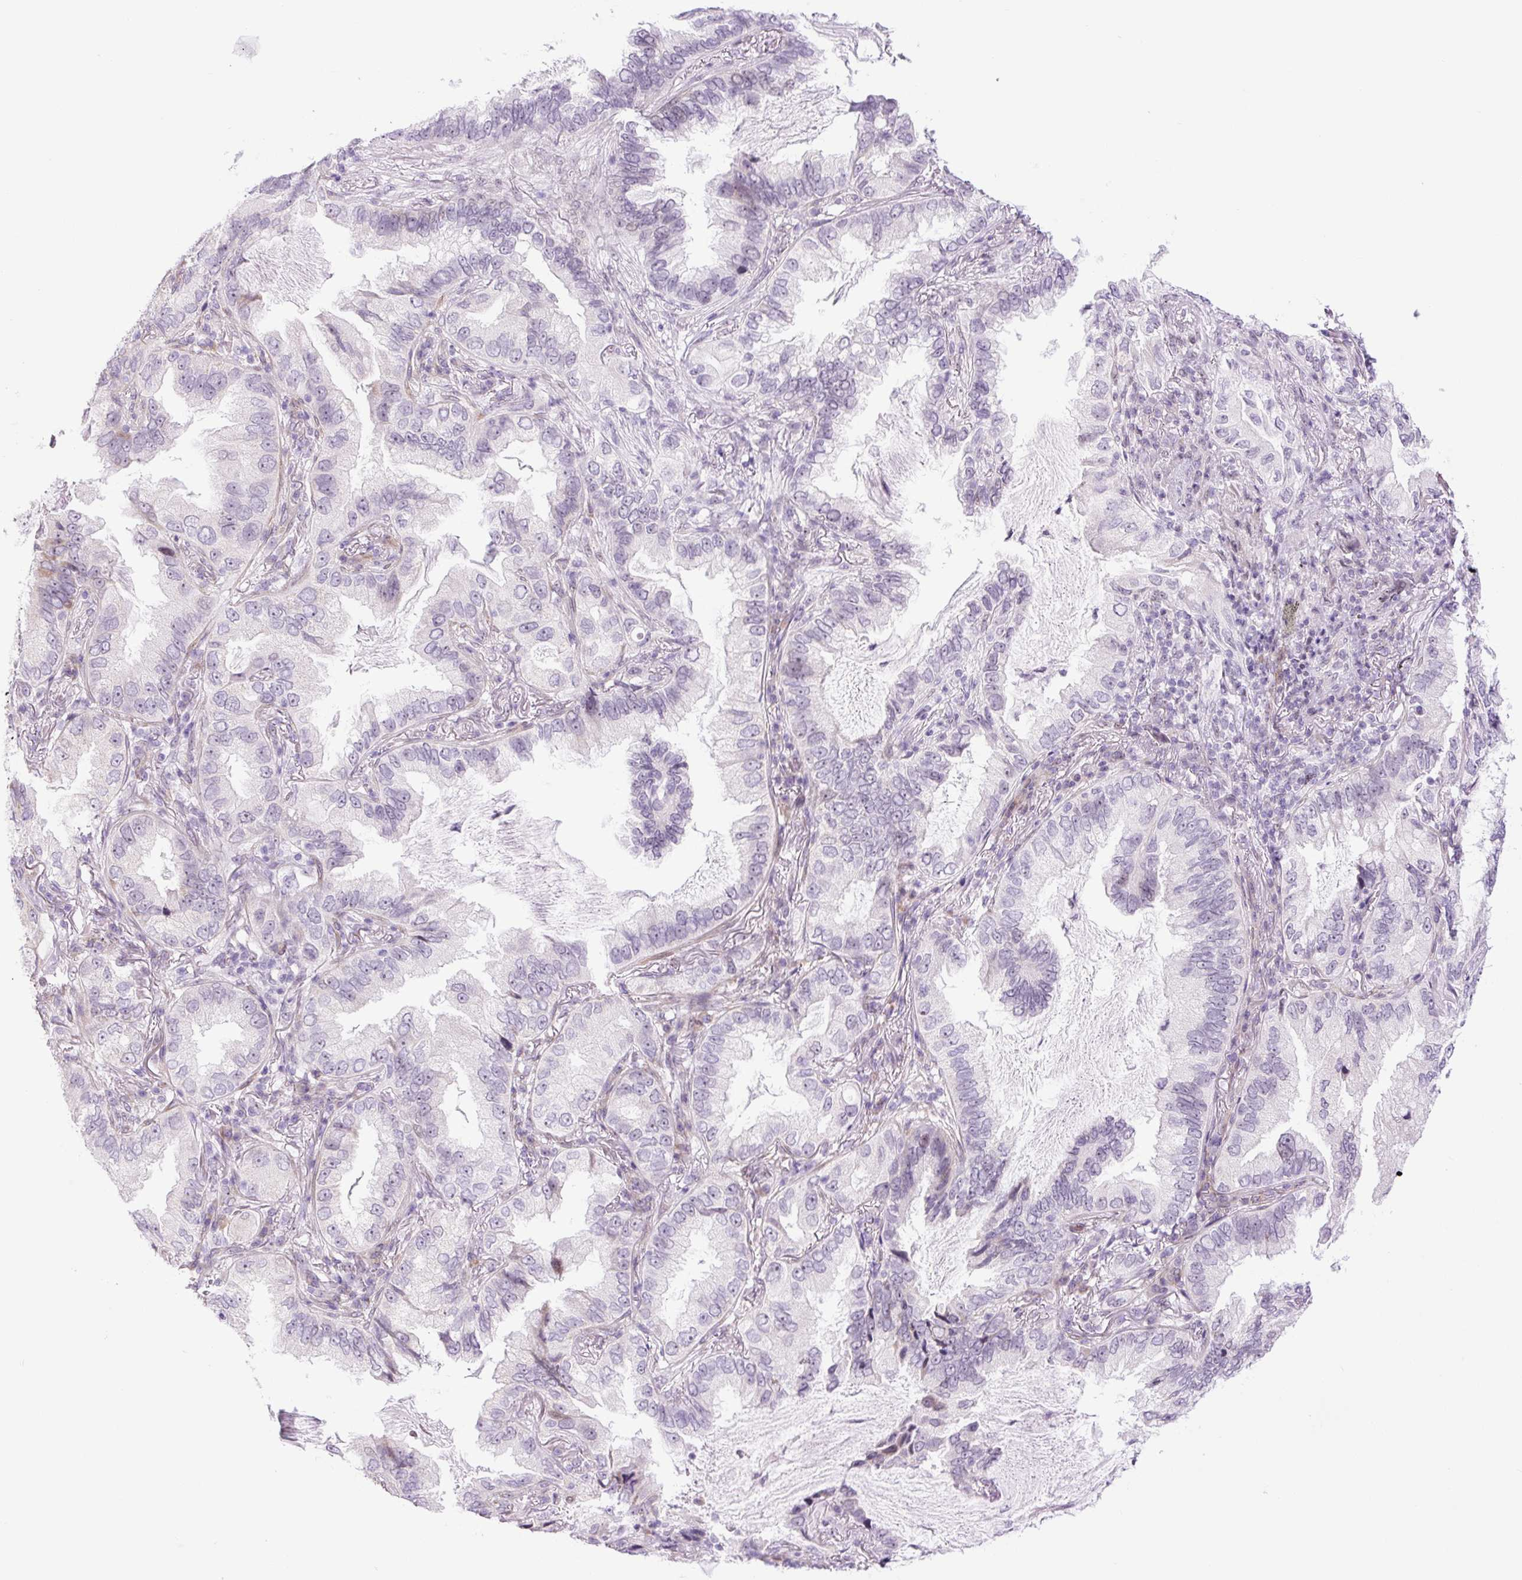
{"staining": {"intensity": "negative", "quantity": "none", "location": "none"}, "tissue": "lung cancer", "cell_type": "Tumor cells", "image_type": "cancer", "snomed": [{"axis": "morphology", "description": "Adenocarcinoma, NOS"}, {"axis": "topography", "description": "Lung"}], "caption": "DAB immunohistochemical staining of lung adenocarcinoma exhibits no significant staining in tumor cells. (DAB (3,3'-diaminobenzidine) IHC with hematoxylin counter stain).", "gene": "RRS1", "patient": {"sex": "female", "age": 69}}